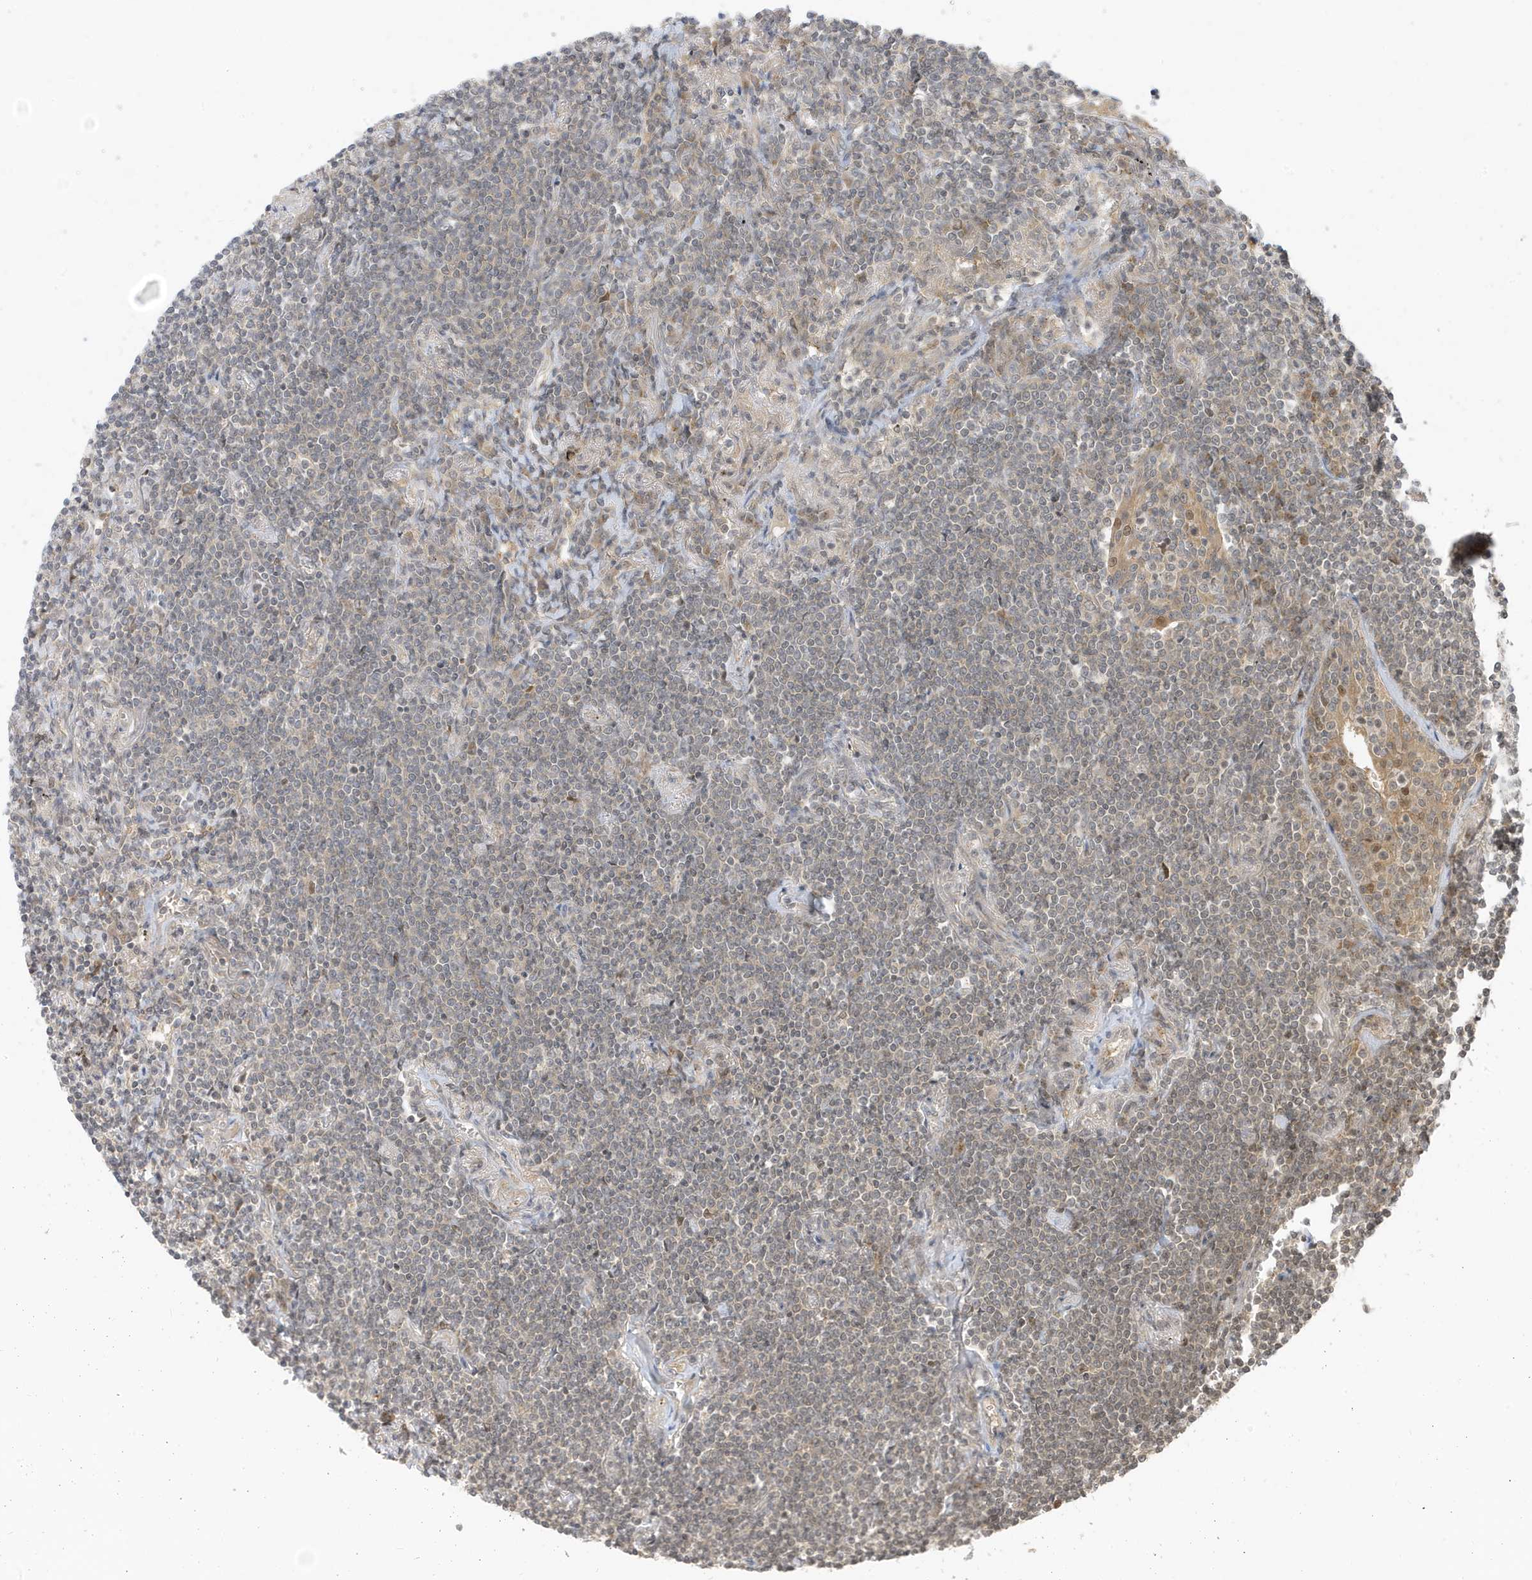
{"staining": {"intensity": "weak", "quantity": "25%-75%", "location": "cytoplasmic/membranous,nuclear"}, "tissue": "lymphoma", "cell_type": "Tumor cells", "image_type": "cancer", "snomed": [{"axis": "morphology", "description": "Malignant lymphoma, non-Hodgkin's type, Low grade"}, {"axis": "topography", "description": "Lung"}], "caption": "Protein expression analysis of human malignant lymphoma, non-Hodgkin's type (low-grade) reveals weak cytoplasmic/membranous and nuclear staining in about 25%-75% of tumor cells. Immunohistochemistry stains the protein in brown and the nuclei are stained blue.", "gene": "TAB3", "patient": {"sex": "female", "age": 71}}